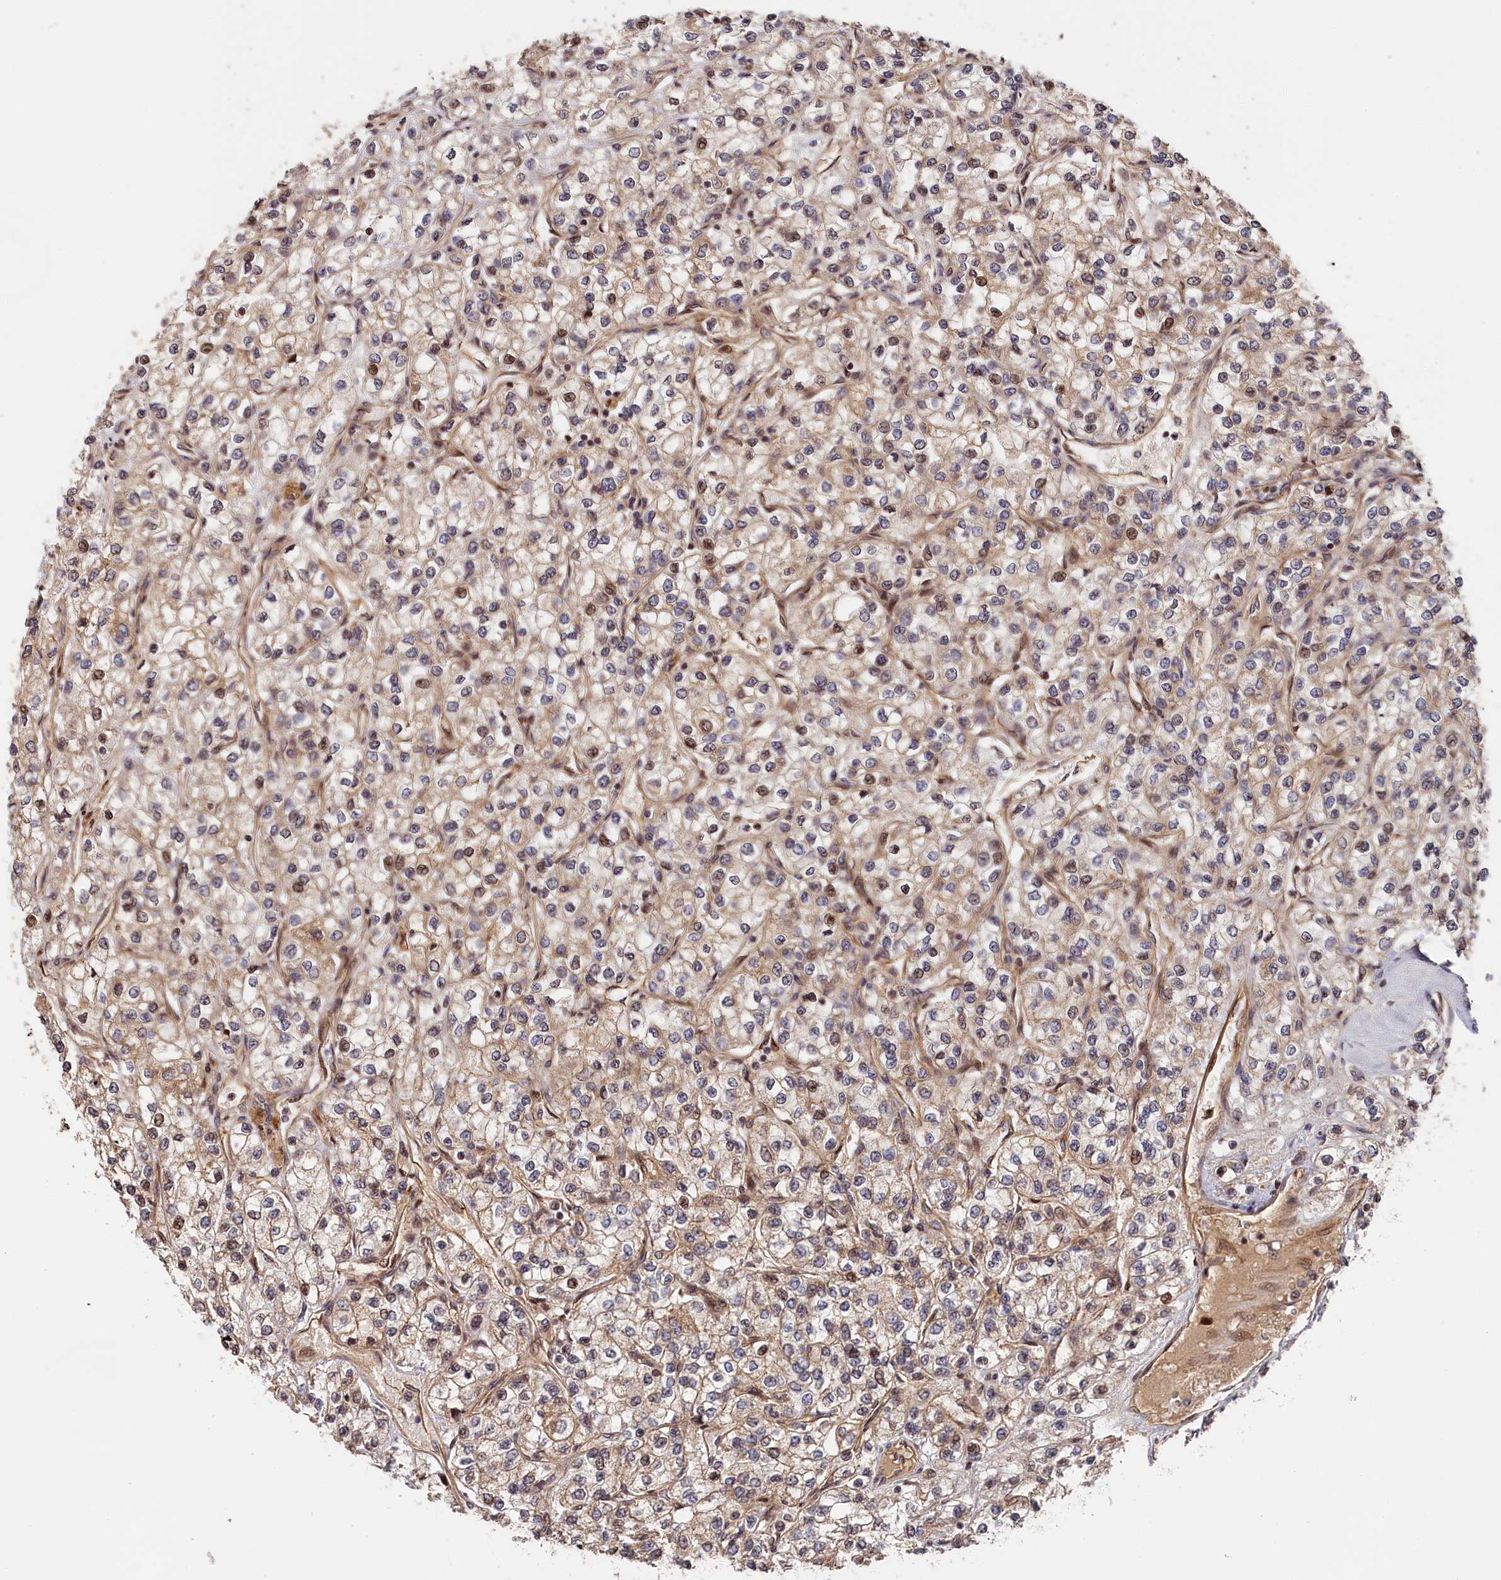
{"staining": {"intensity": "weak", "quantity": "<25%", "location": "cytoplasmic/membranous,nuclear"}, "tissue": "renal cancer", "cell_type": "Tumor cells", "image_type": "cancer", "snomed": [{"axis": "morphology", "description": "Adenocarcinoma, NOS"}, {"axis": "topography", "description": "Kidney"}], "caption": "Image shows no significant protein staining in tumor cells of renal adenocarcinoma.", "gene": "CEP44", "patient": {"sex": "male", "age": 80}}